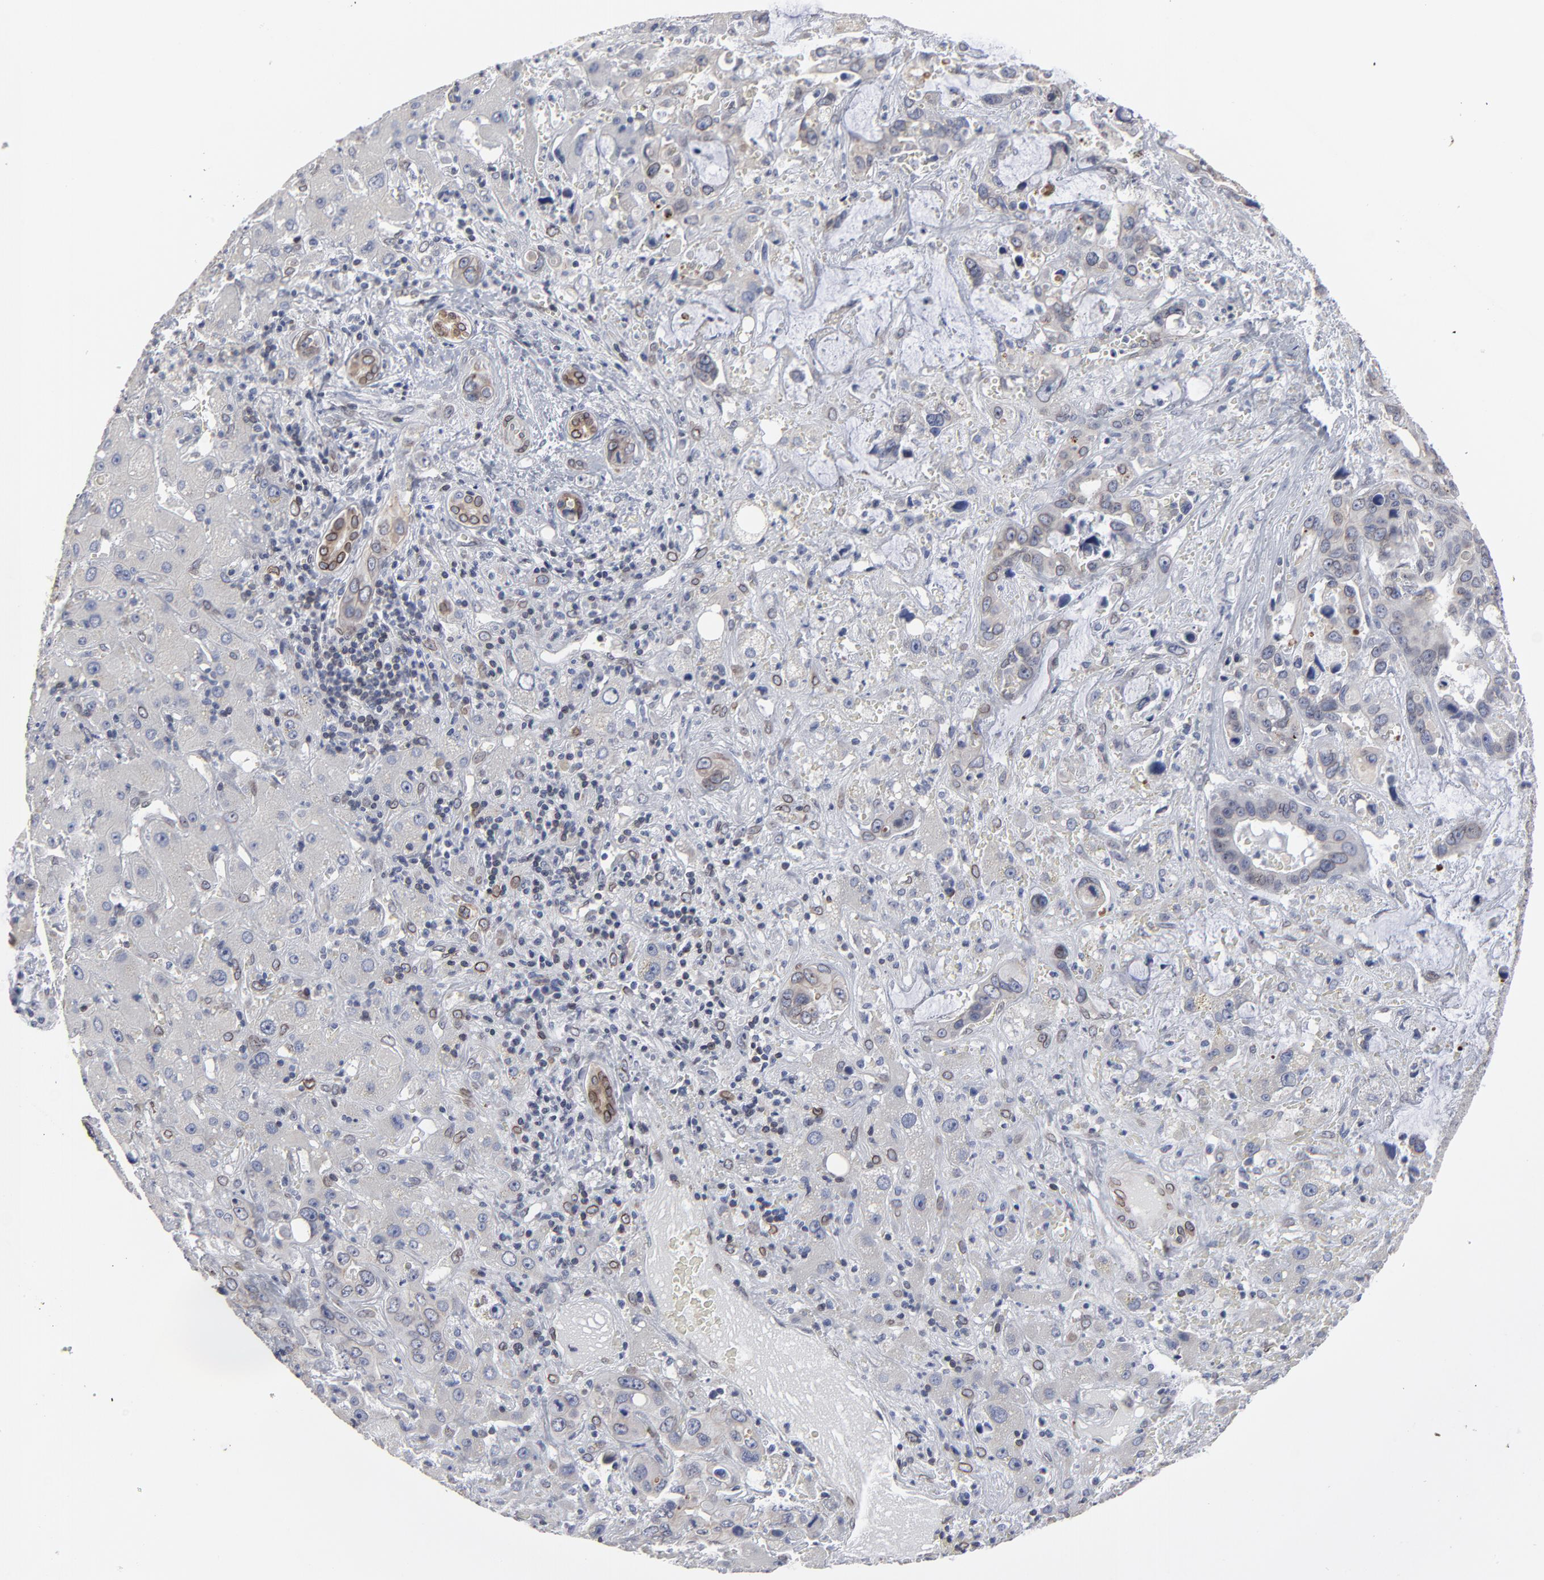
{"staining": {"intensity": "moderate", "quantity": ">75%", "location": "cytoplasmic/membranous,nuclear"}, "tissue": "liver cancer", "cell_type": "Tumor cells", "image_type": "cancer", "snomed": [{"axis": "morphology", "description": "Cholangiocarcinoma"}, {"axis": "topography", "description": "Liver"}], "caption": "An image of human liver cancer stained for a protein shows moderate cytoplasmic/membranous and nuclear brown staining in tumor cells.", "gene": "SYNE2", "patient": {"sex": "female", "age": 65}}